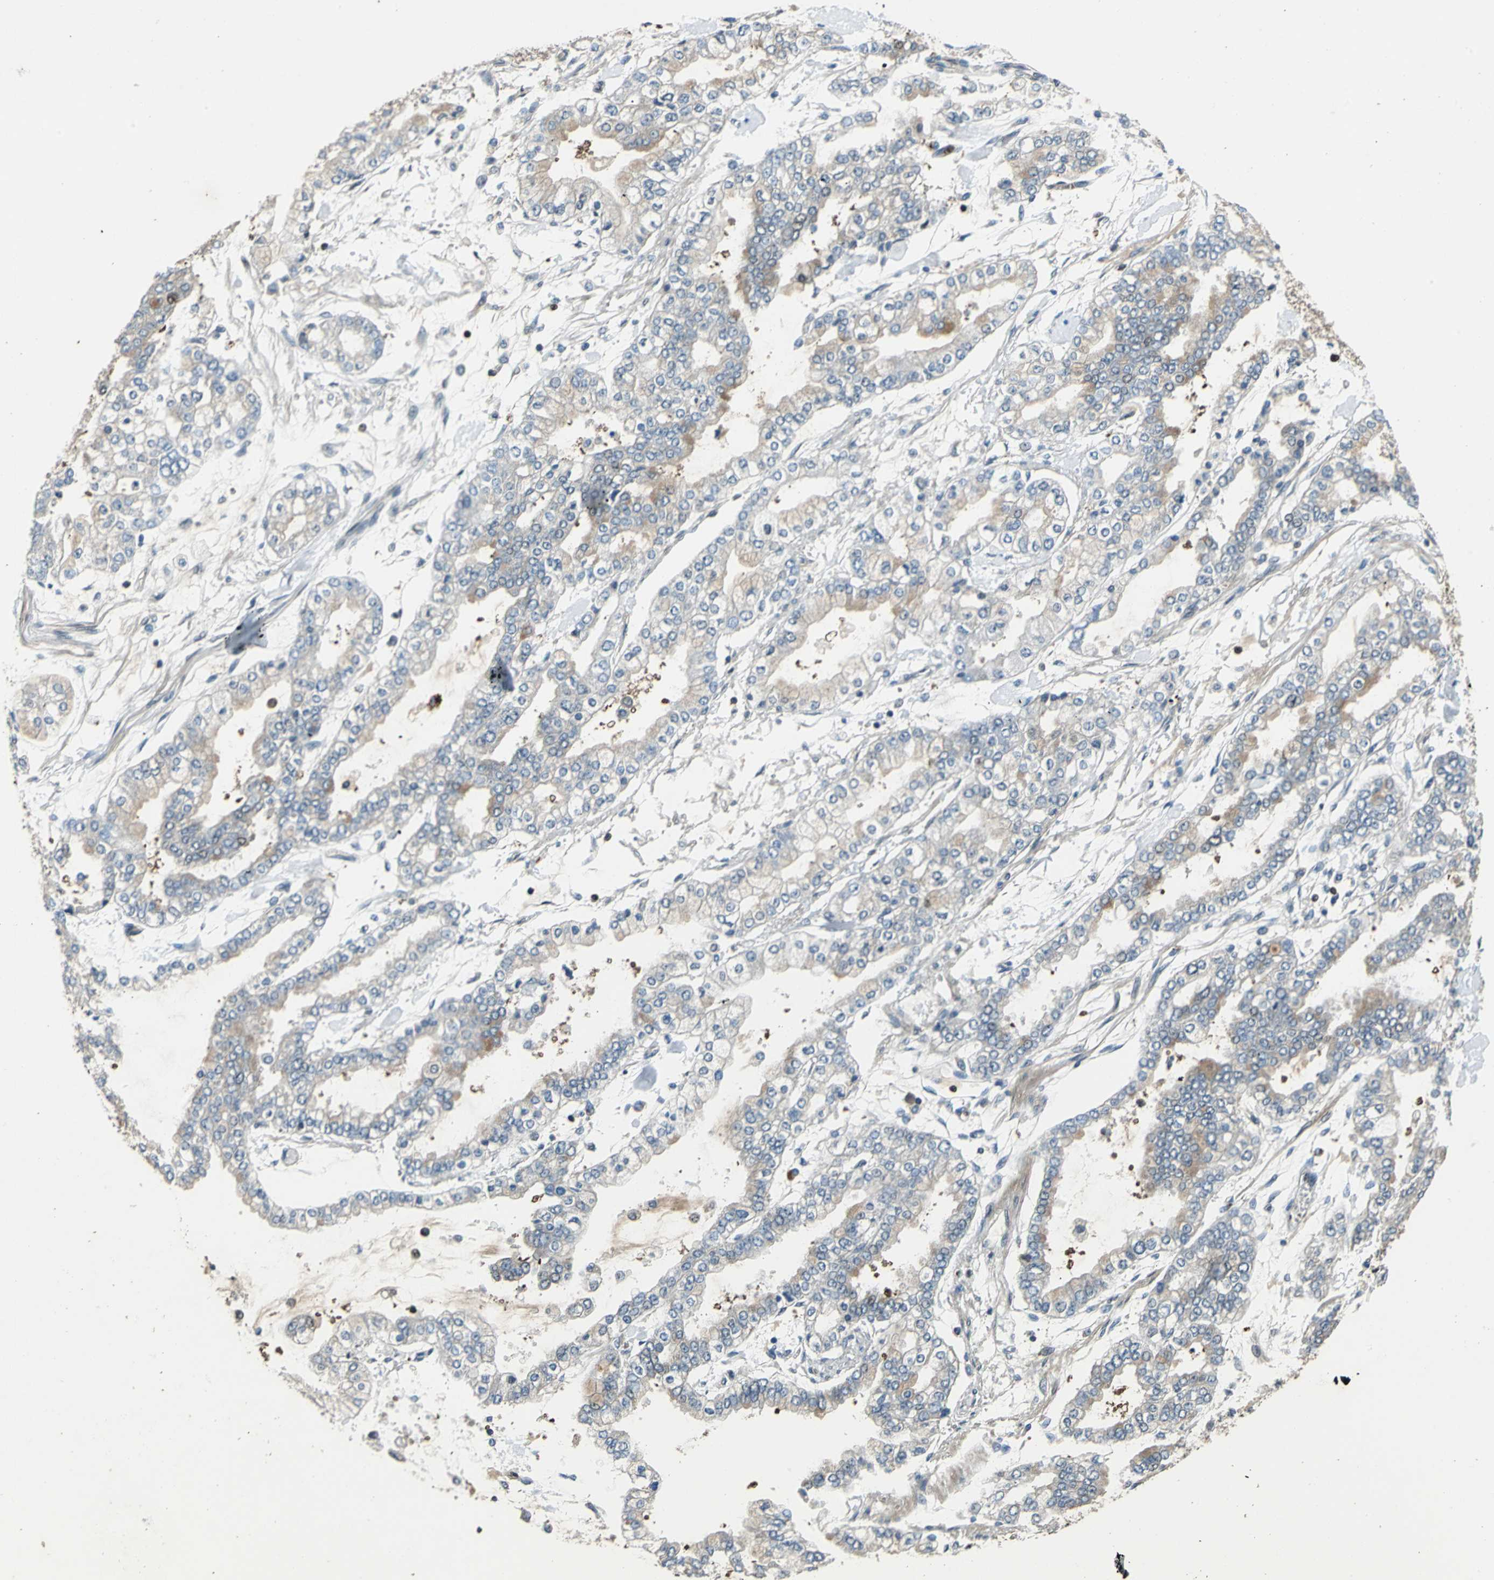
{"staining": {"intensity": "weak", "quantity": "25%-75%", "location": "cytoplasmic/membranous"}, "tissue": "stomach cancer", "cell_type": "Tumor cells", "image_type": "cancer", "snomed": [{"axis": "morphology", "description": "Normal tissue, NOS"}, {"axis": "morphology", "description": "Adenocarcinoma, NOS"}, {"axis": "topography", "description": "Stomach, upper"}, {"axis": "topography", "description": "Stomach"}], "caption": "Stomach cancer (adenocarcinoma) tissue demonstrates weak cytoplasmic/membranous expression in approximately 25%-75% of tumor cells, visualized by immunohistochemistry.", "gene": "PPP1R13L", "patient": {"sex": "male", "age": 76}}